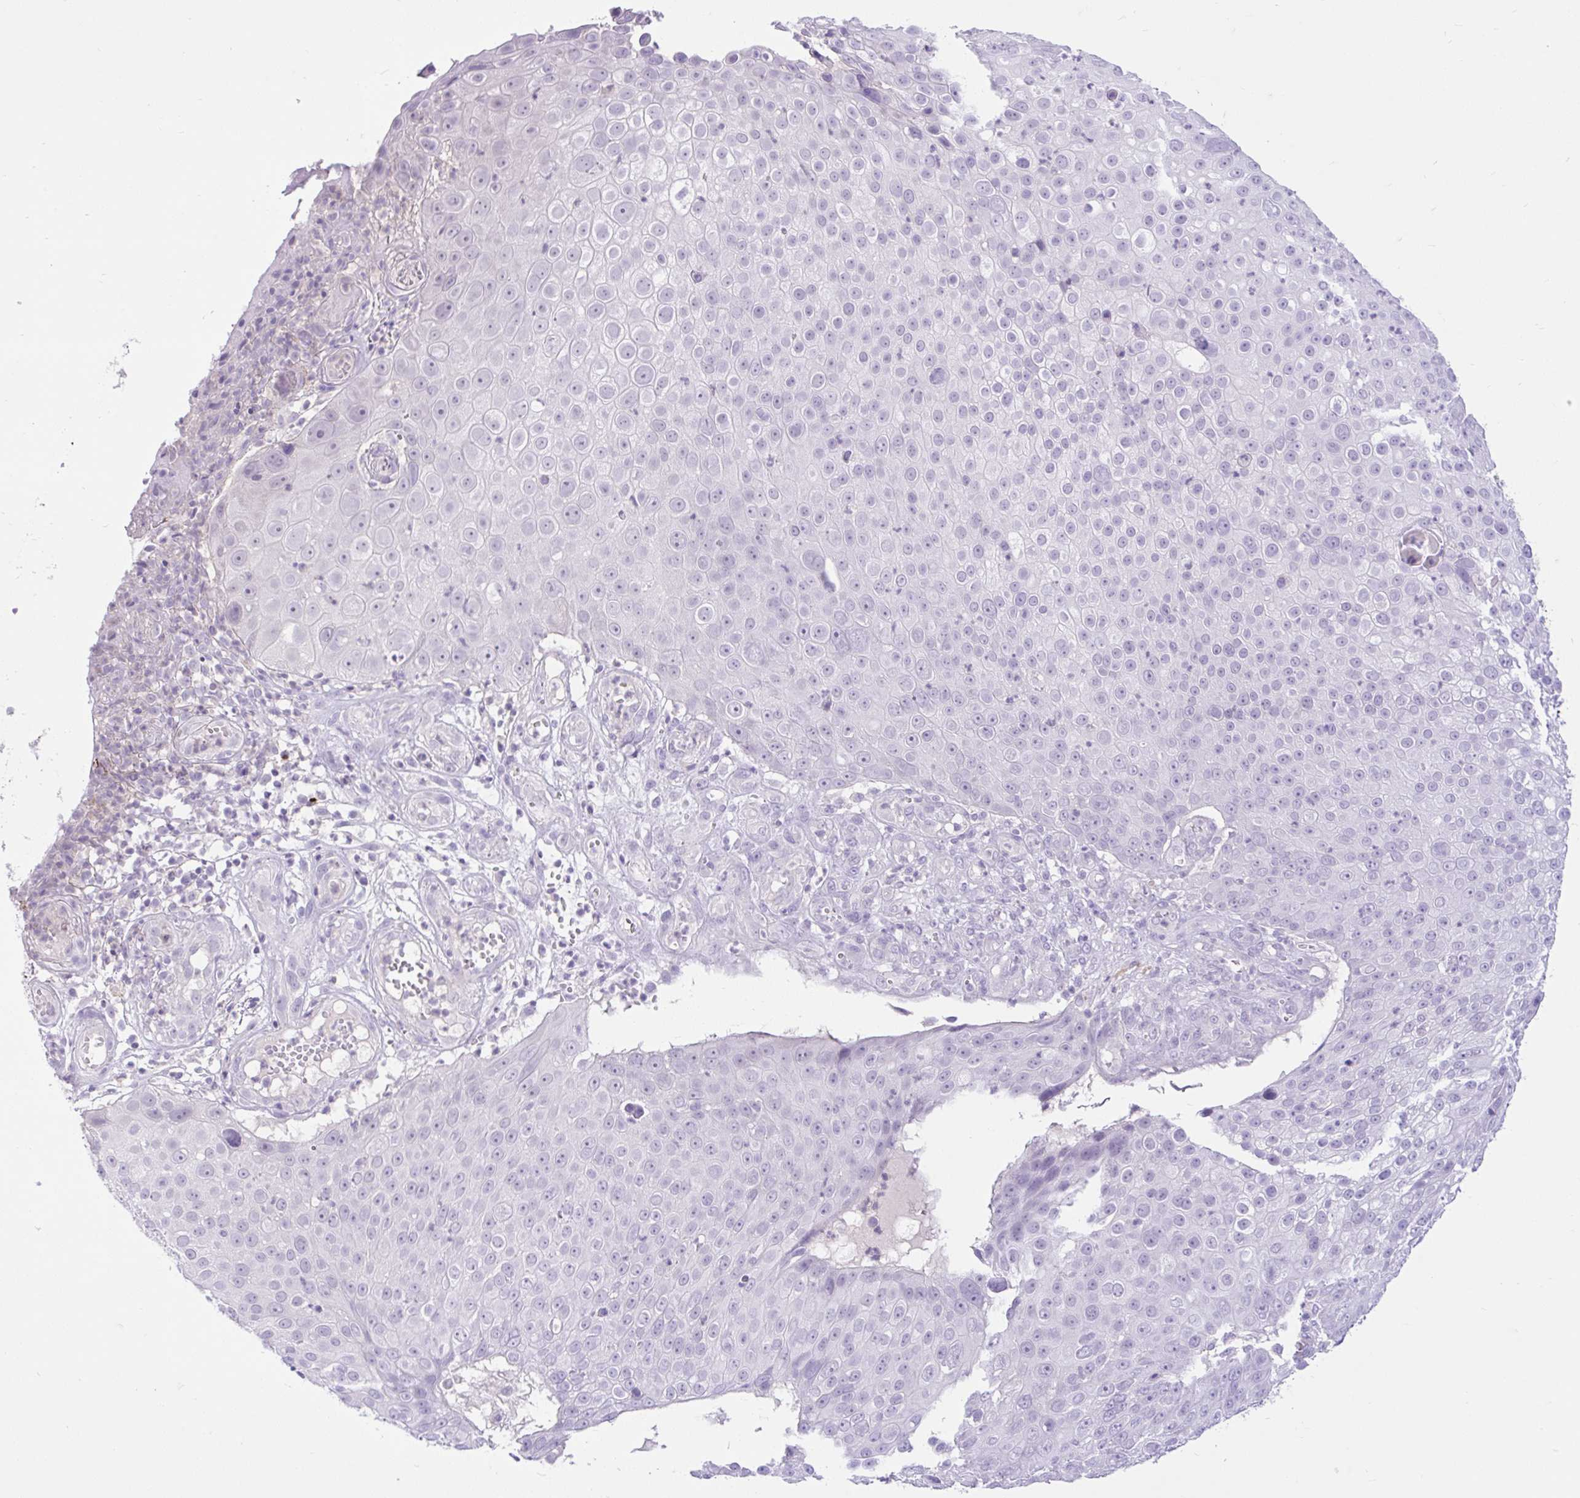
{"staining": {"intensity": "negative", "quantity": "none", "location": "none"}, "tissue": "skin cancer", "cell_type": "Tumor cells", "image_type": "cancer", "snomed": [{"axis": "morphology", "description": "Squamous cell carcinoma, NOS"}, {"axis": "topography", "description": "Skin"}], "caption": "This image is of squamous cell carcinoma (skin) stained with immunohistochemistry (IHC) to label a protein in brown with the nuclei are counter-stained blue. There is no expression in tumor cells.", "gene": "ZNF101", "patient": {"sex": "male", "age": 71}}